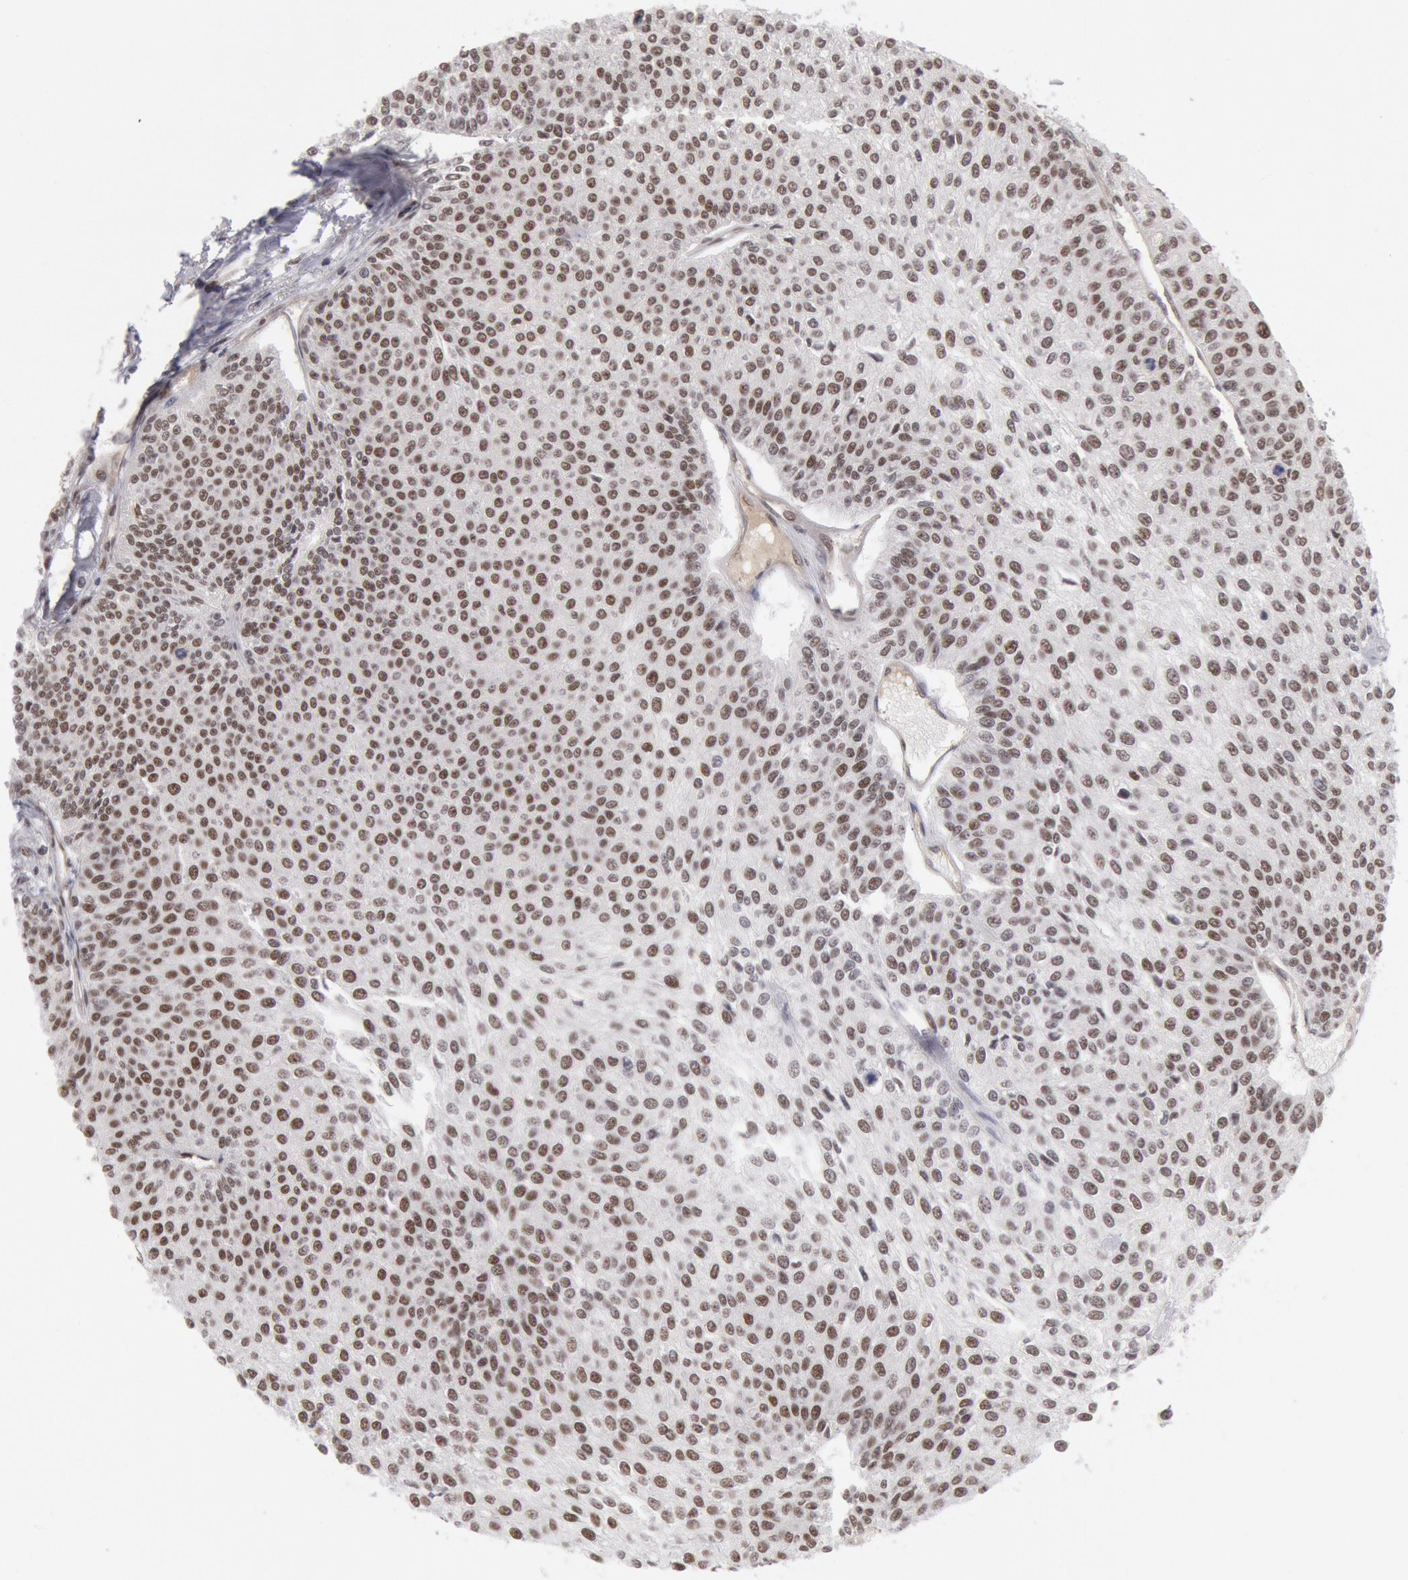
{"staining": {"intensity": "moderate", "quantity": ">75%", "location": "nuclear"}, "tissue": "urothelial cancer", "cell_type": "Tumor cells", "image_type": "cancer", "snomed": [{"axis": "morphology", "description": "Urothelial carcinoma, Low grade"}, {"axis": "topography", "description": "Urinary bladder"}], "caption": "This photomicrograph displays low-grade urothelial carcinoma stained with IHC to label a protein in brown. The nuclear of tumor cells show moderate positivity for the protein. Nuclei are counter-stained blue.", "gene": "PPP4R3B", "patient": {"sex": "female", "age": 73}}